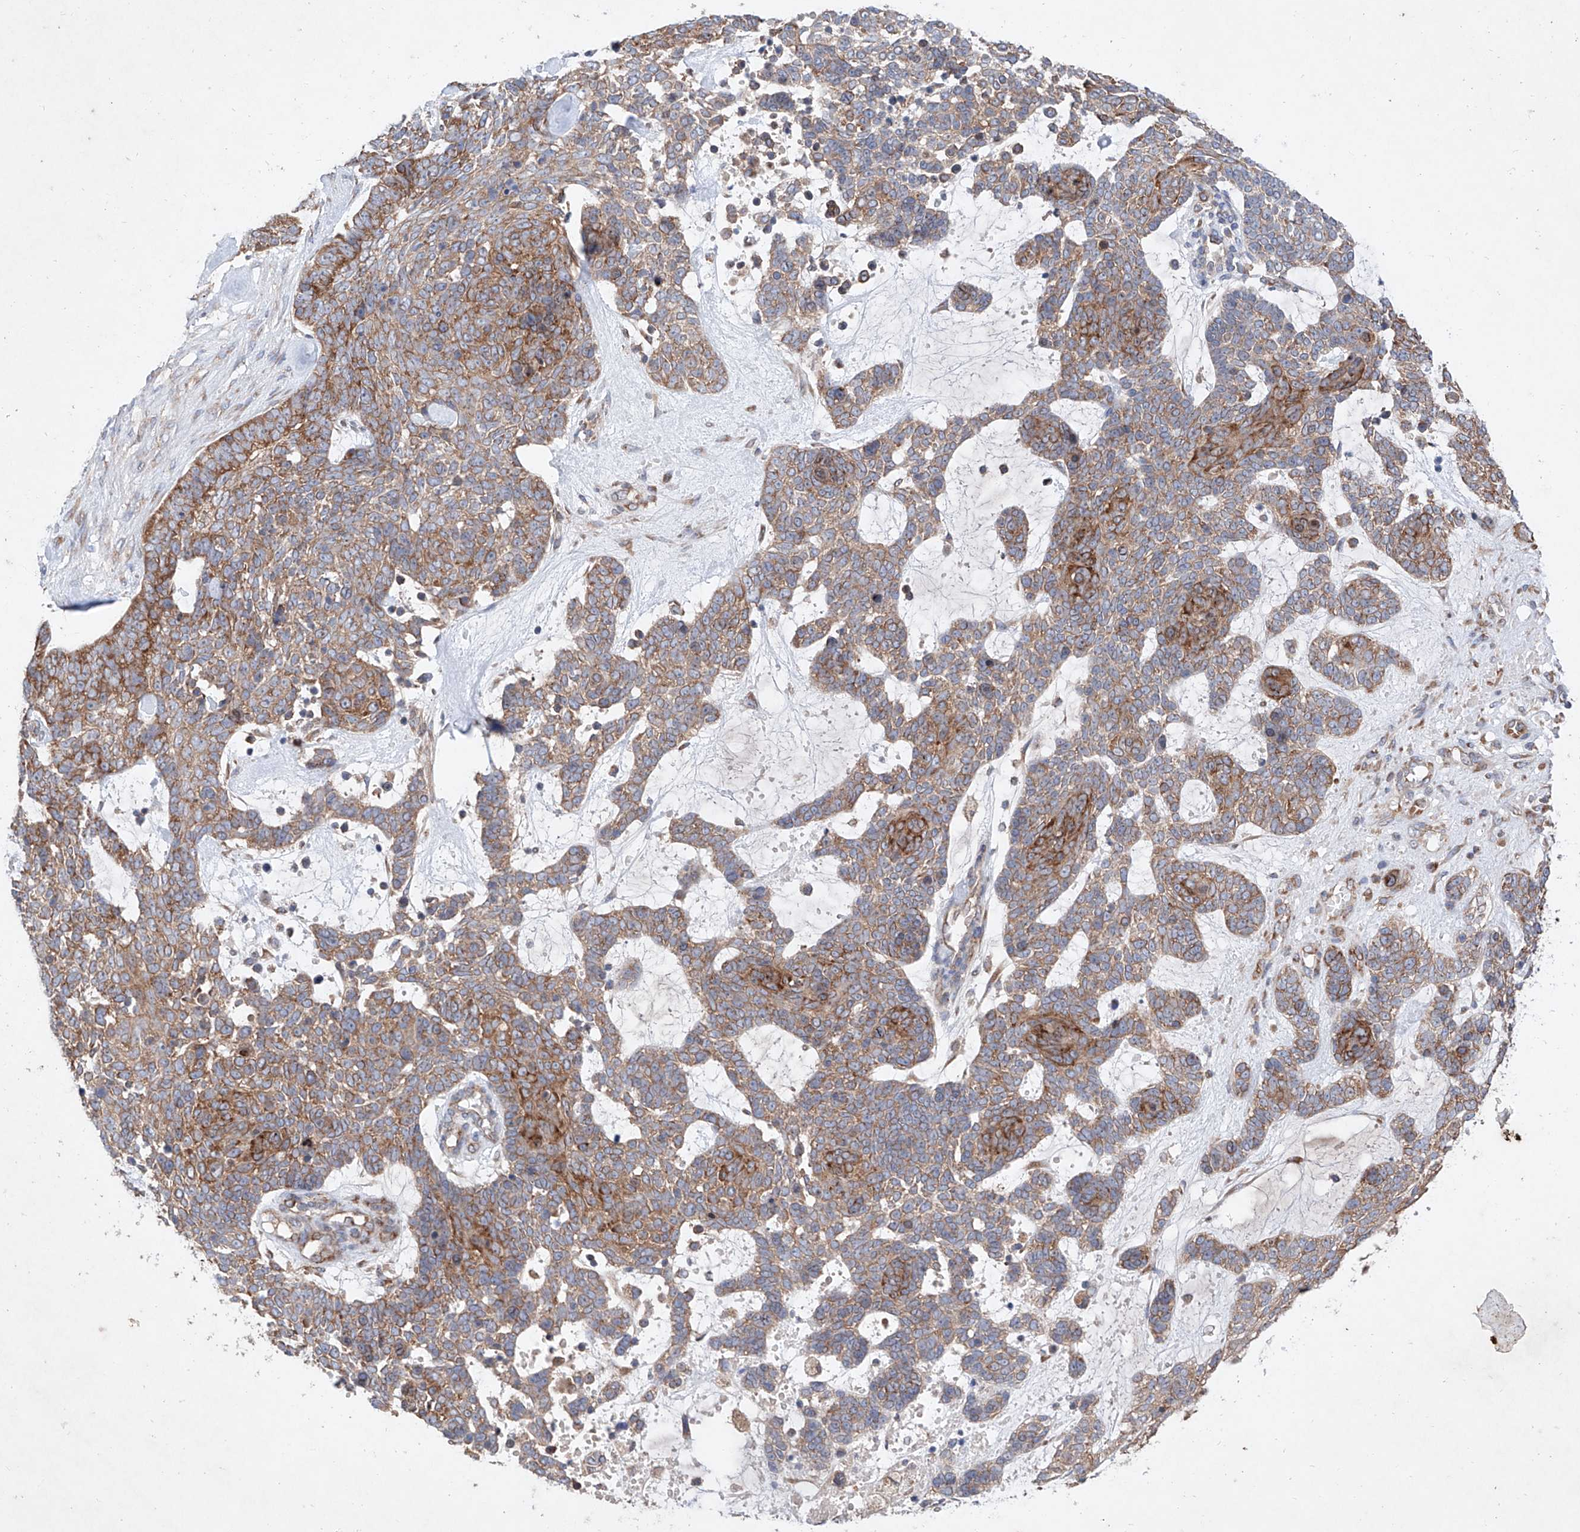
{"staining": {"intensity": "moderate", "quantity": "25%-75%", "location": "cytoplasmic/membranous"}, "tissue": "skin cancer", "cell_type": "Tumor cells", "image_type": "cancer", "snomed": [{"axis": "morphology", "description": "Basal cell carcinoma"}, {"axis": "topography", "description": "Skin"}], "caption": "This is a micrograph of immunohistochemistry (IHC) staining of basal cell carcinoma (skin), which shows moderate staining in the cytoplasmic/membranous of tumor cells.", "gene": "FASTK", "patient": {"sex": "female", "age": 81}}